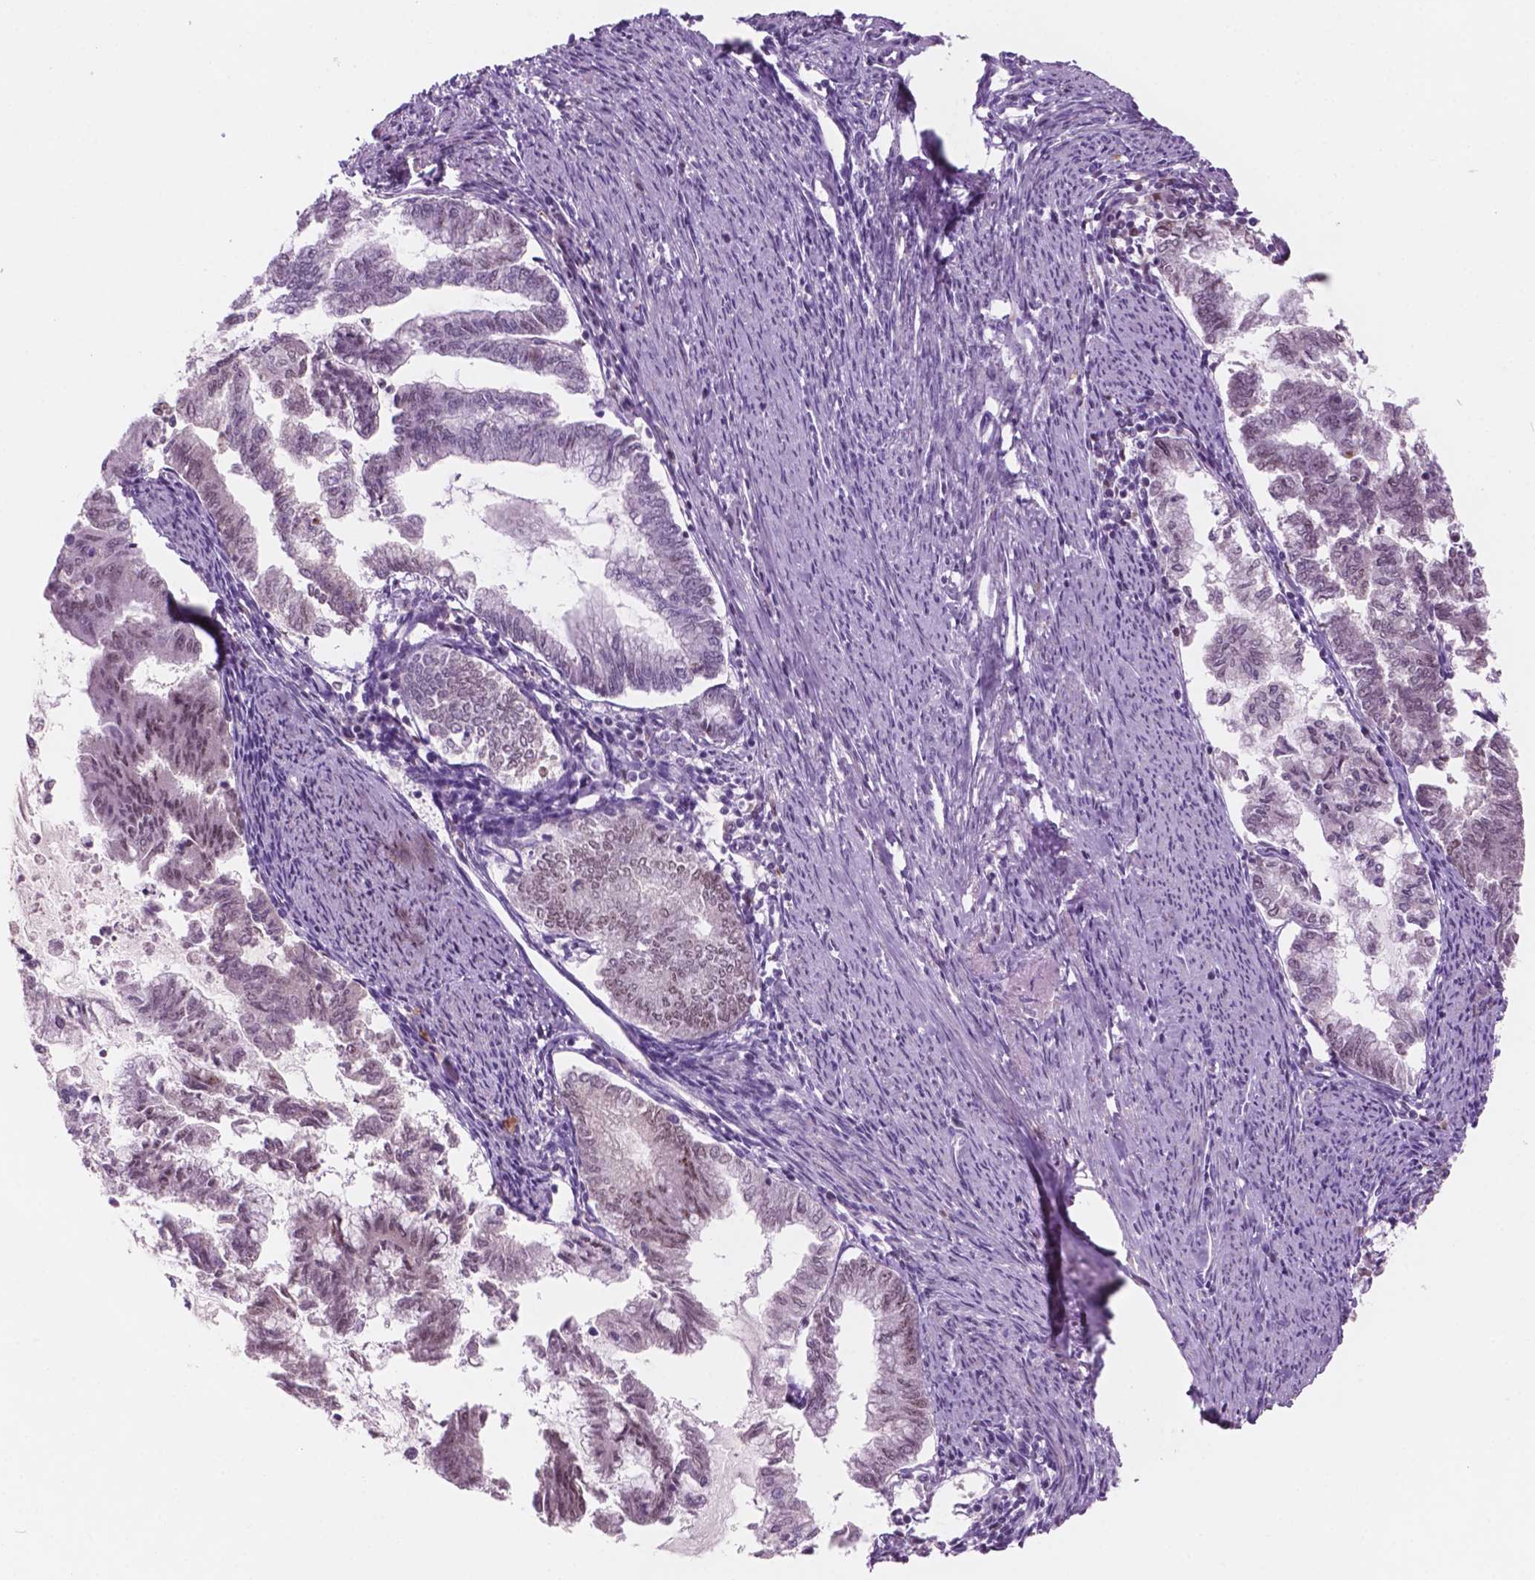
{"staining": {"intensity": "moderate", "quantity": "<25%", "location": "nuclear"}, "tissue": "endometrial cancer", "cell_type": "Tumor cells", "image_type": "cancer", "snomed": [{"axis": "morphology", "description": "Adenocarcinoma, NOS"}, {"axis": "topography", "description": "Endometrium"}], "caption": "Immunohistochemical staining of endometrial cancer (adenocarcinoma) exhibits low levels of moderate nuclear staining in approximately <25% of tumor cells. Nuclei are stained in blue.", "gene": "CTR9", "patient": {"sex": "female", "age": 79}}